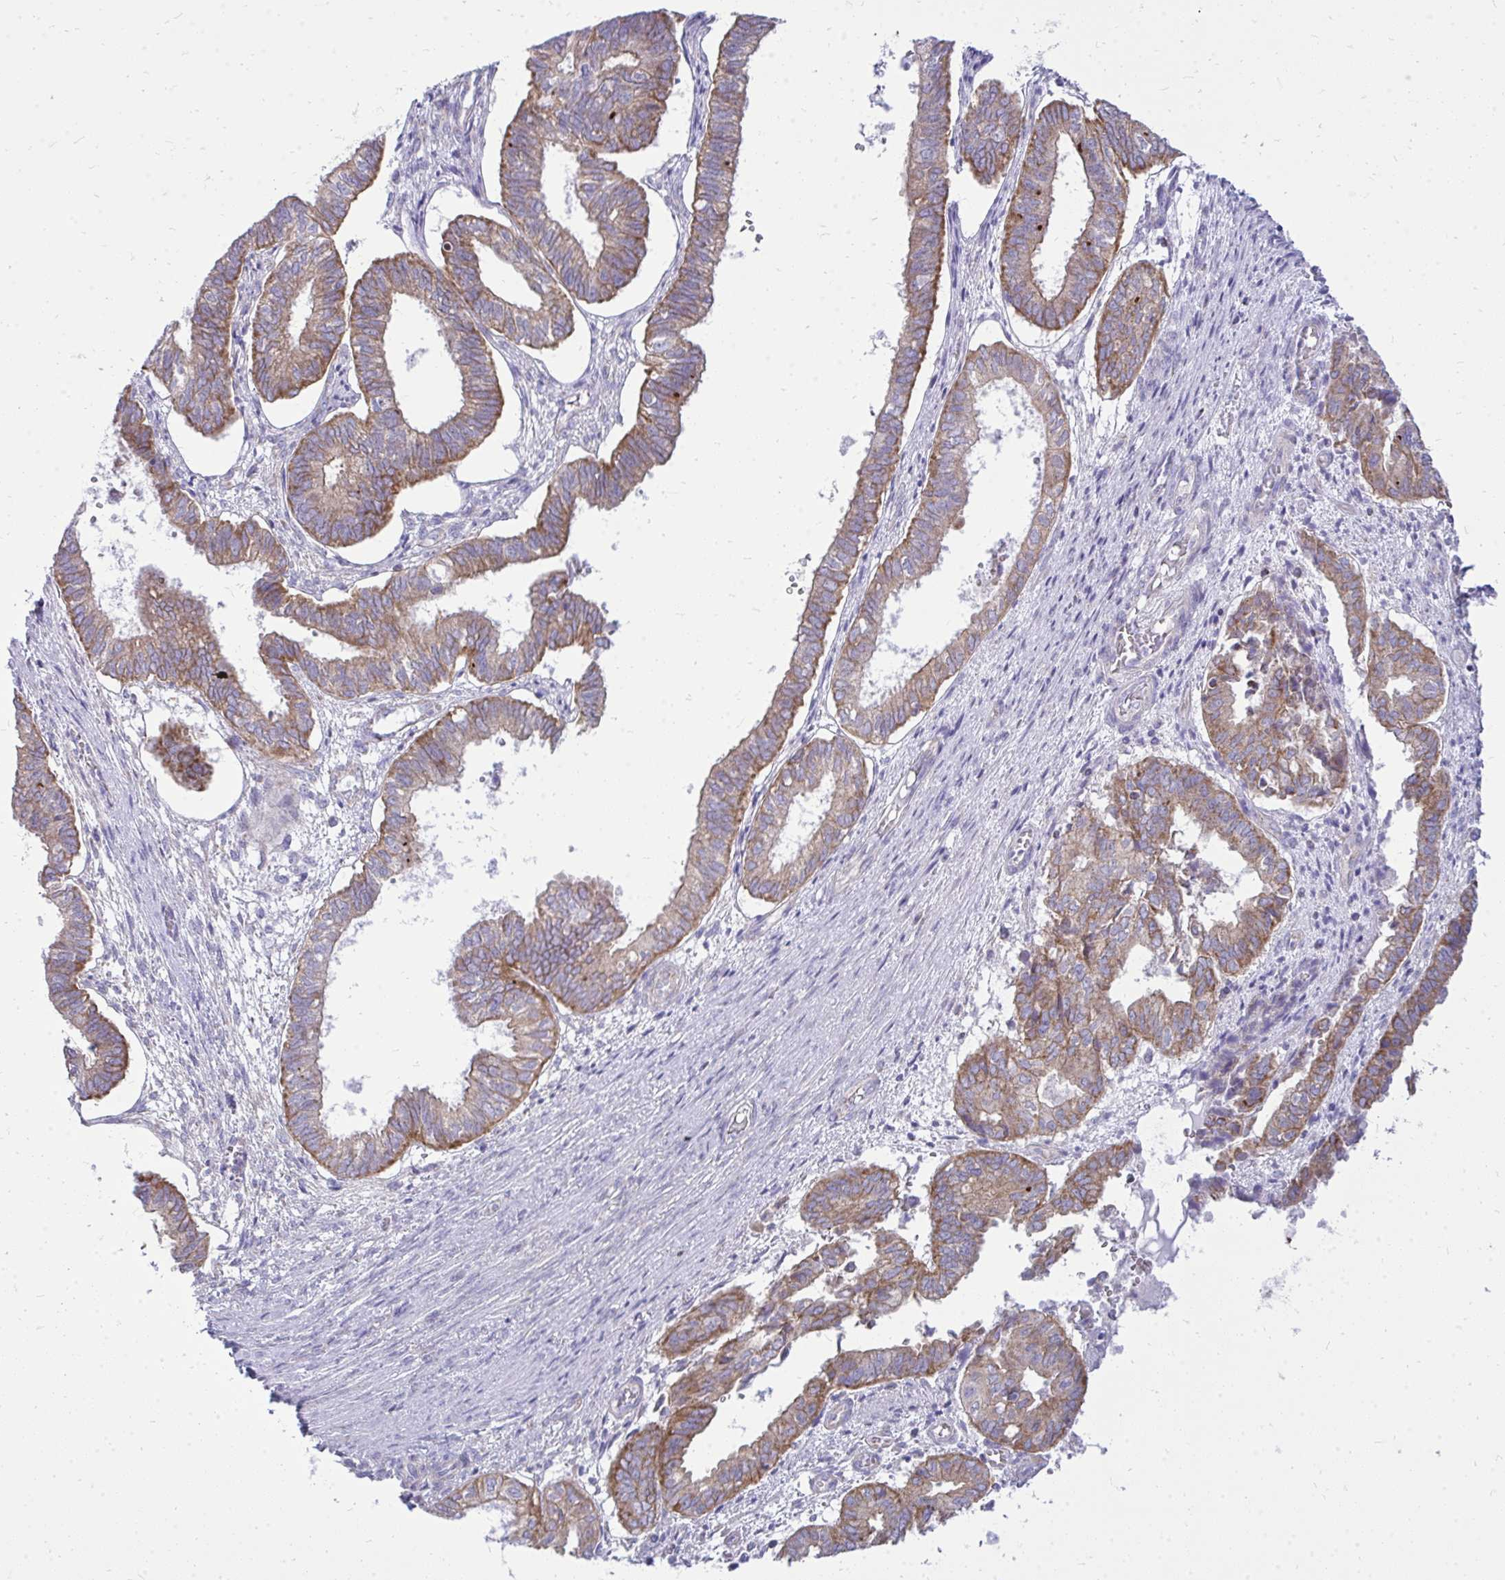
{"staining": {"intensity": "moderate", "quantity": "25%-75%", "location": "cytoplasmic/membranous"}, "tissue": "ovarian cancer", "cell_type": "Tumor cells", "image_type": "cancer", "snomed": [{"axis": "morphology", "description": "Carcinoma, endometroid"}, {"axis": "topography", "description": "Ovary"}], "caption": "Ovarian cancer stained with a protein marker exhibits moderate staining in tumor cells.", "gene": "SPTBN2", "patient": {"sex": "female", "age": 64}}